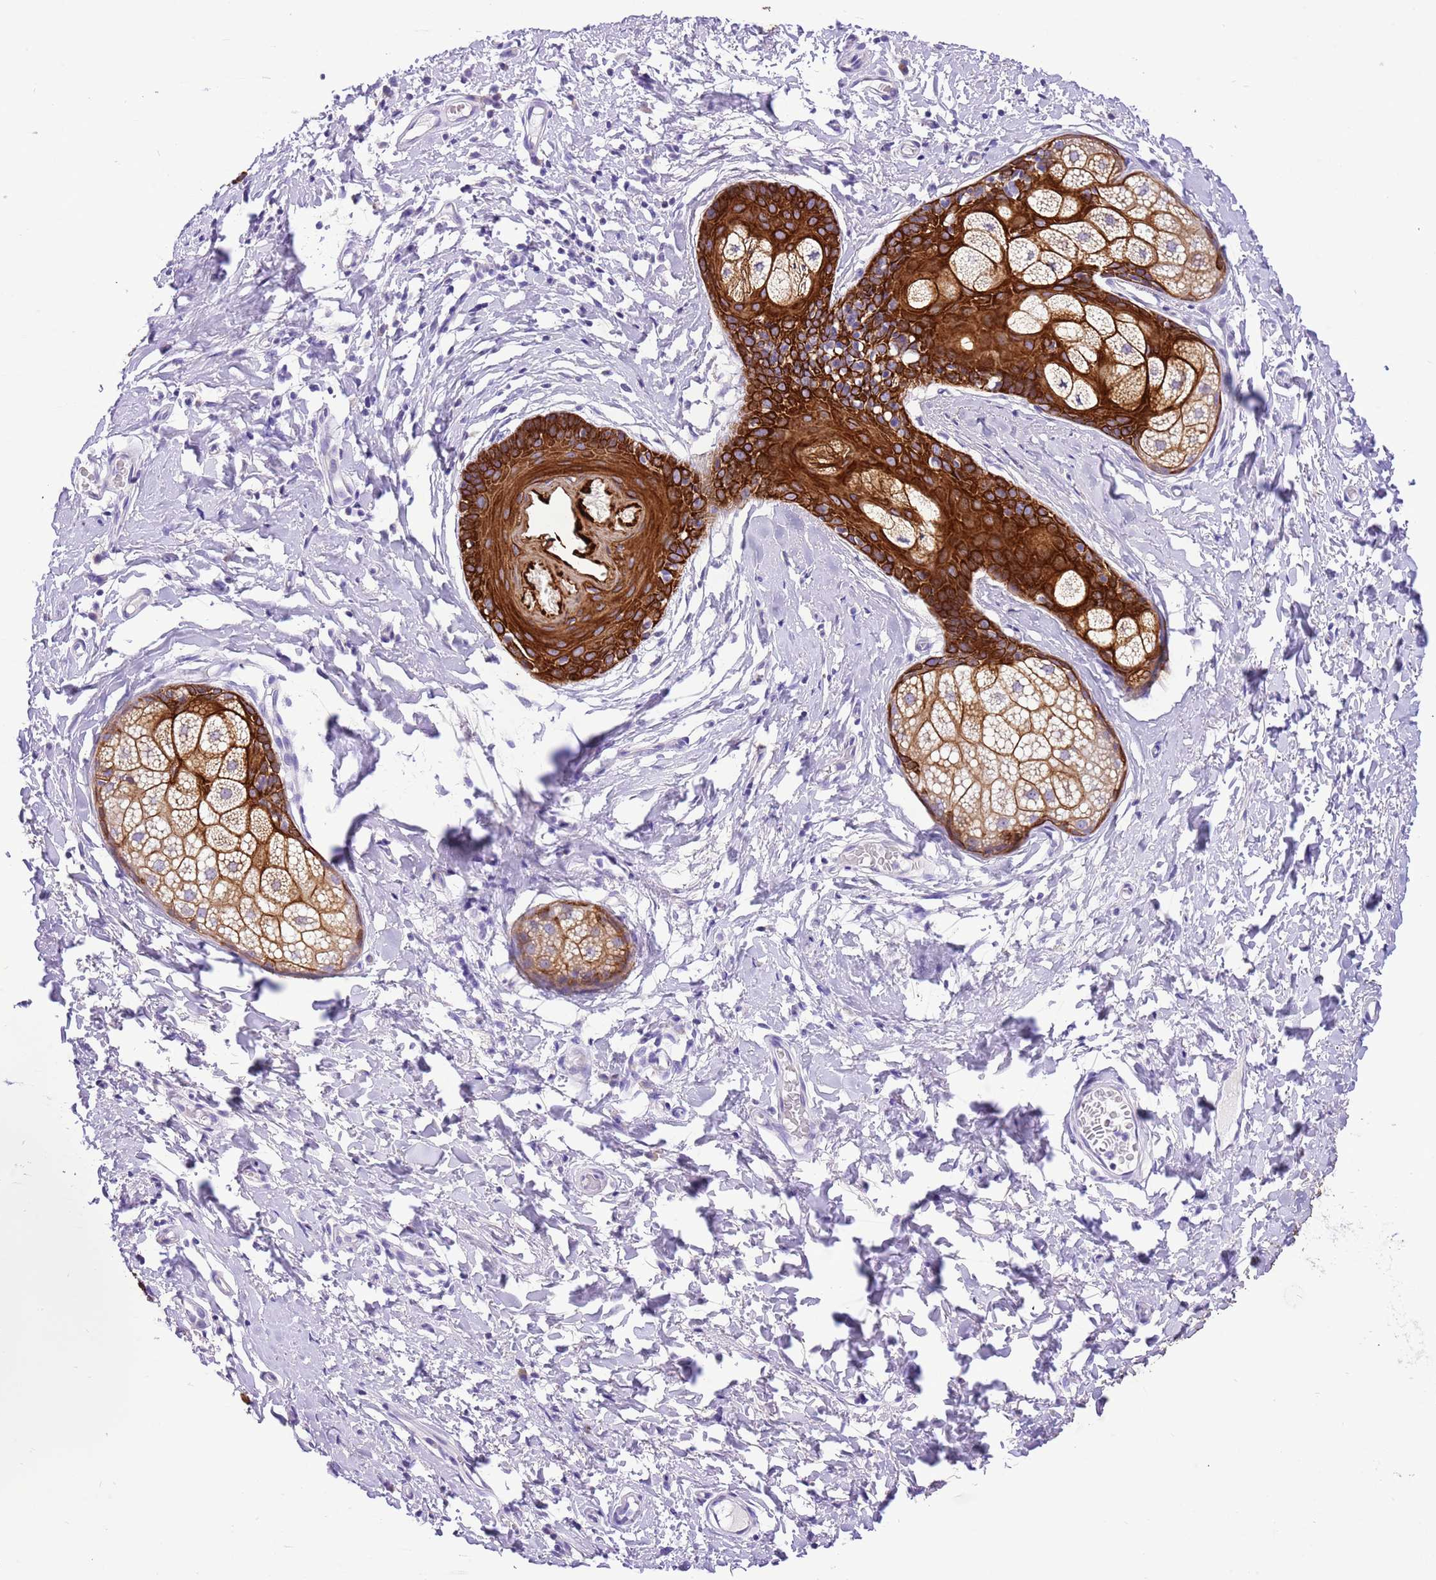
{"staining": {"intensity": "strong", "quantity": ">75%", "location": "cytoplasmic/membranous"}, "tissue": "skin", "cell_type": "Epidermal cells", "image_type": "normal", "snomed": [{"axis": "morphology", "description": "Normal tissue, NOS"}, {"axis": "topography", "description": "Vulva"}], "caption": "DAB (3,3'-diaminobenzidine) immunohistochemical staining of unremarkable skin demonstrates strong cytoplasmic/membranous protein staining in about >75% of epidermal cells.", "gene": "R3HDM4", "patient": {"sex": "female", "age": 66}}